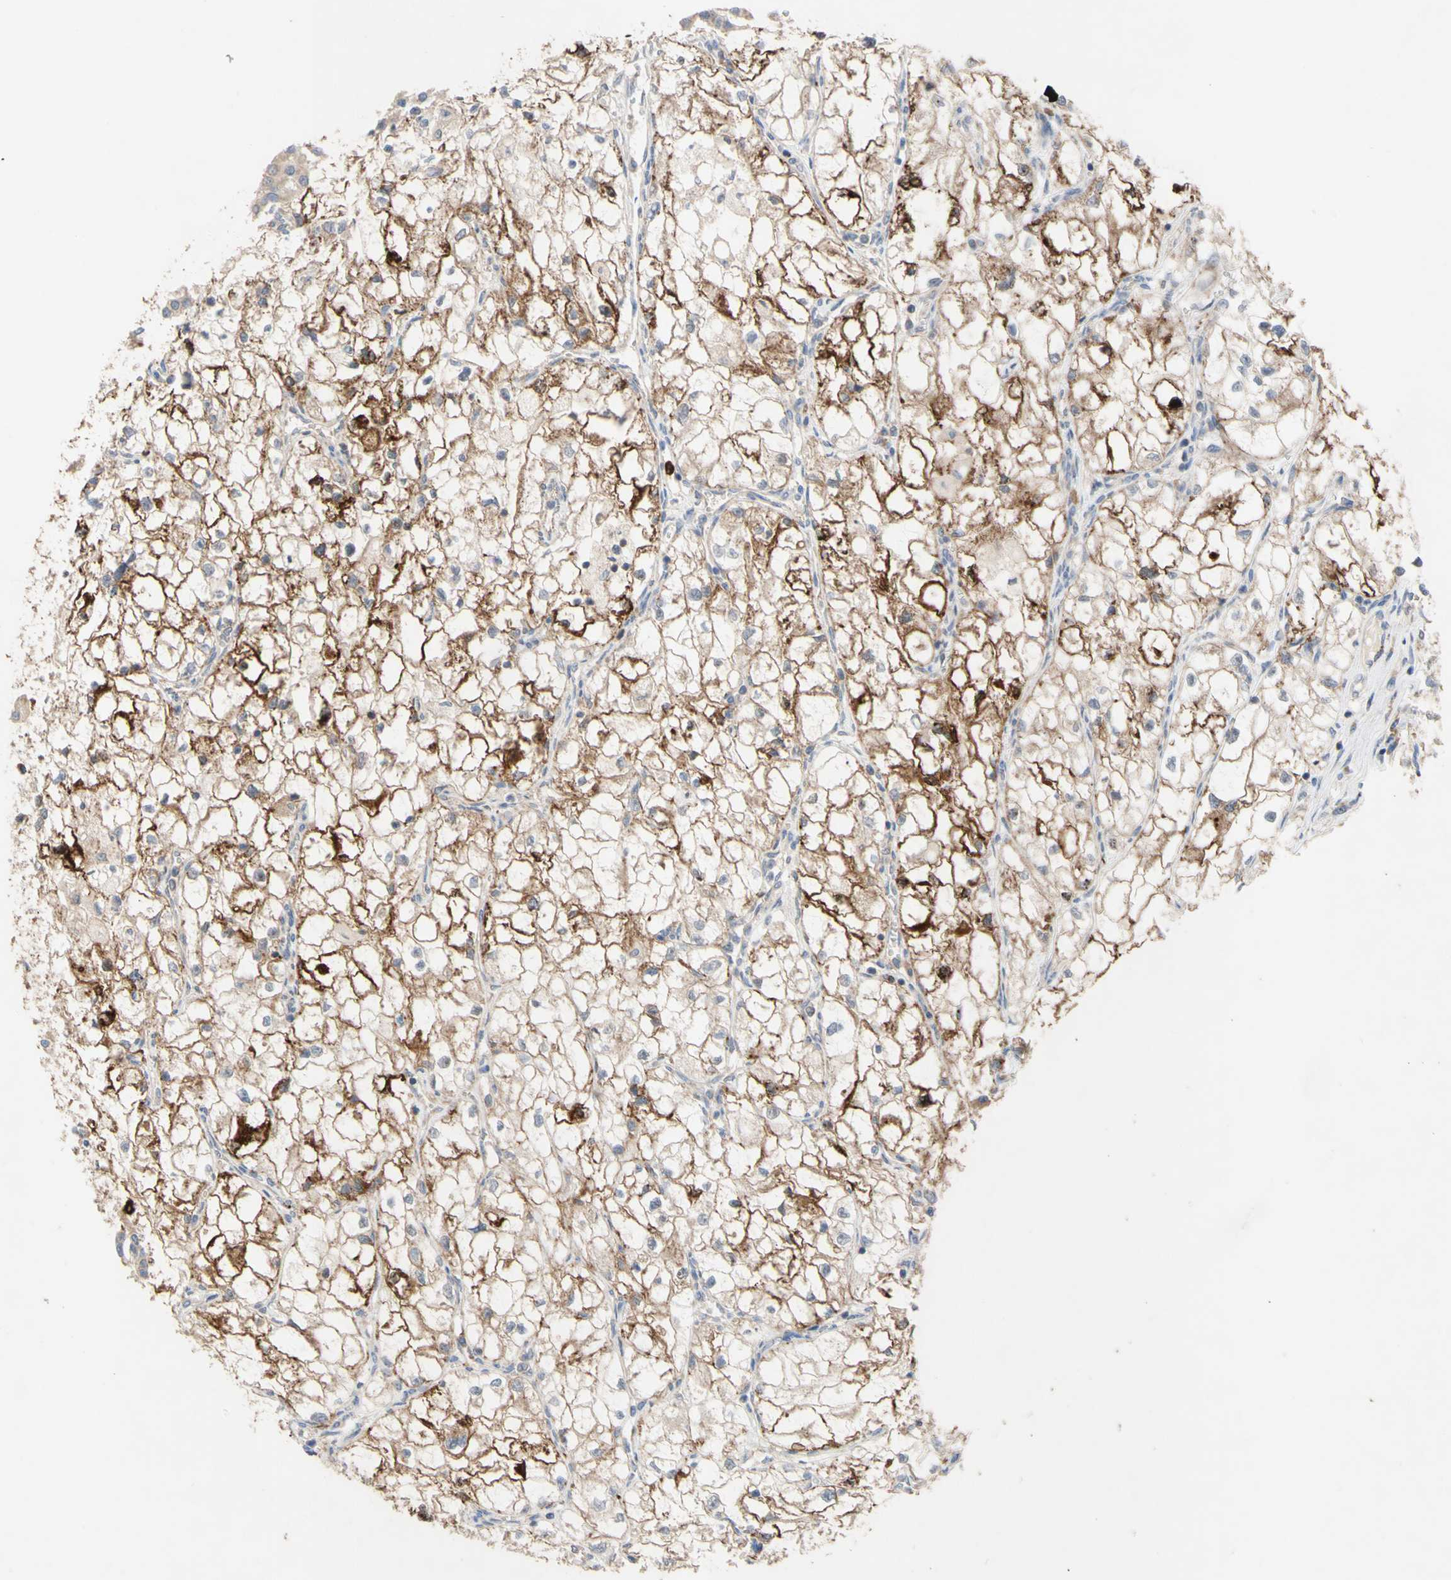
{"staining": {"intensity": "moderate", "quantity": ">75%", "location": "cytoplasmic/membranous"}, "tissue": "renal cancer", "cell_type": "Tumor cells", "image_type": "cancer", "snomed": [{"axis": "morphology", "description": "Adenocarcinoma, NOS"}, {"axis": "topography", "description": "Kidney"}], "caption": "Protein expression analysis of adenocarcinoma (renal) shows moderate cytoplasmic/membranous expression in about >75% of tumor cells.", "gene": "EIF2S3", "patient": {"sex": "female", "age": 70}}